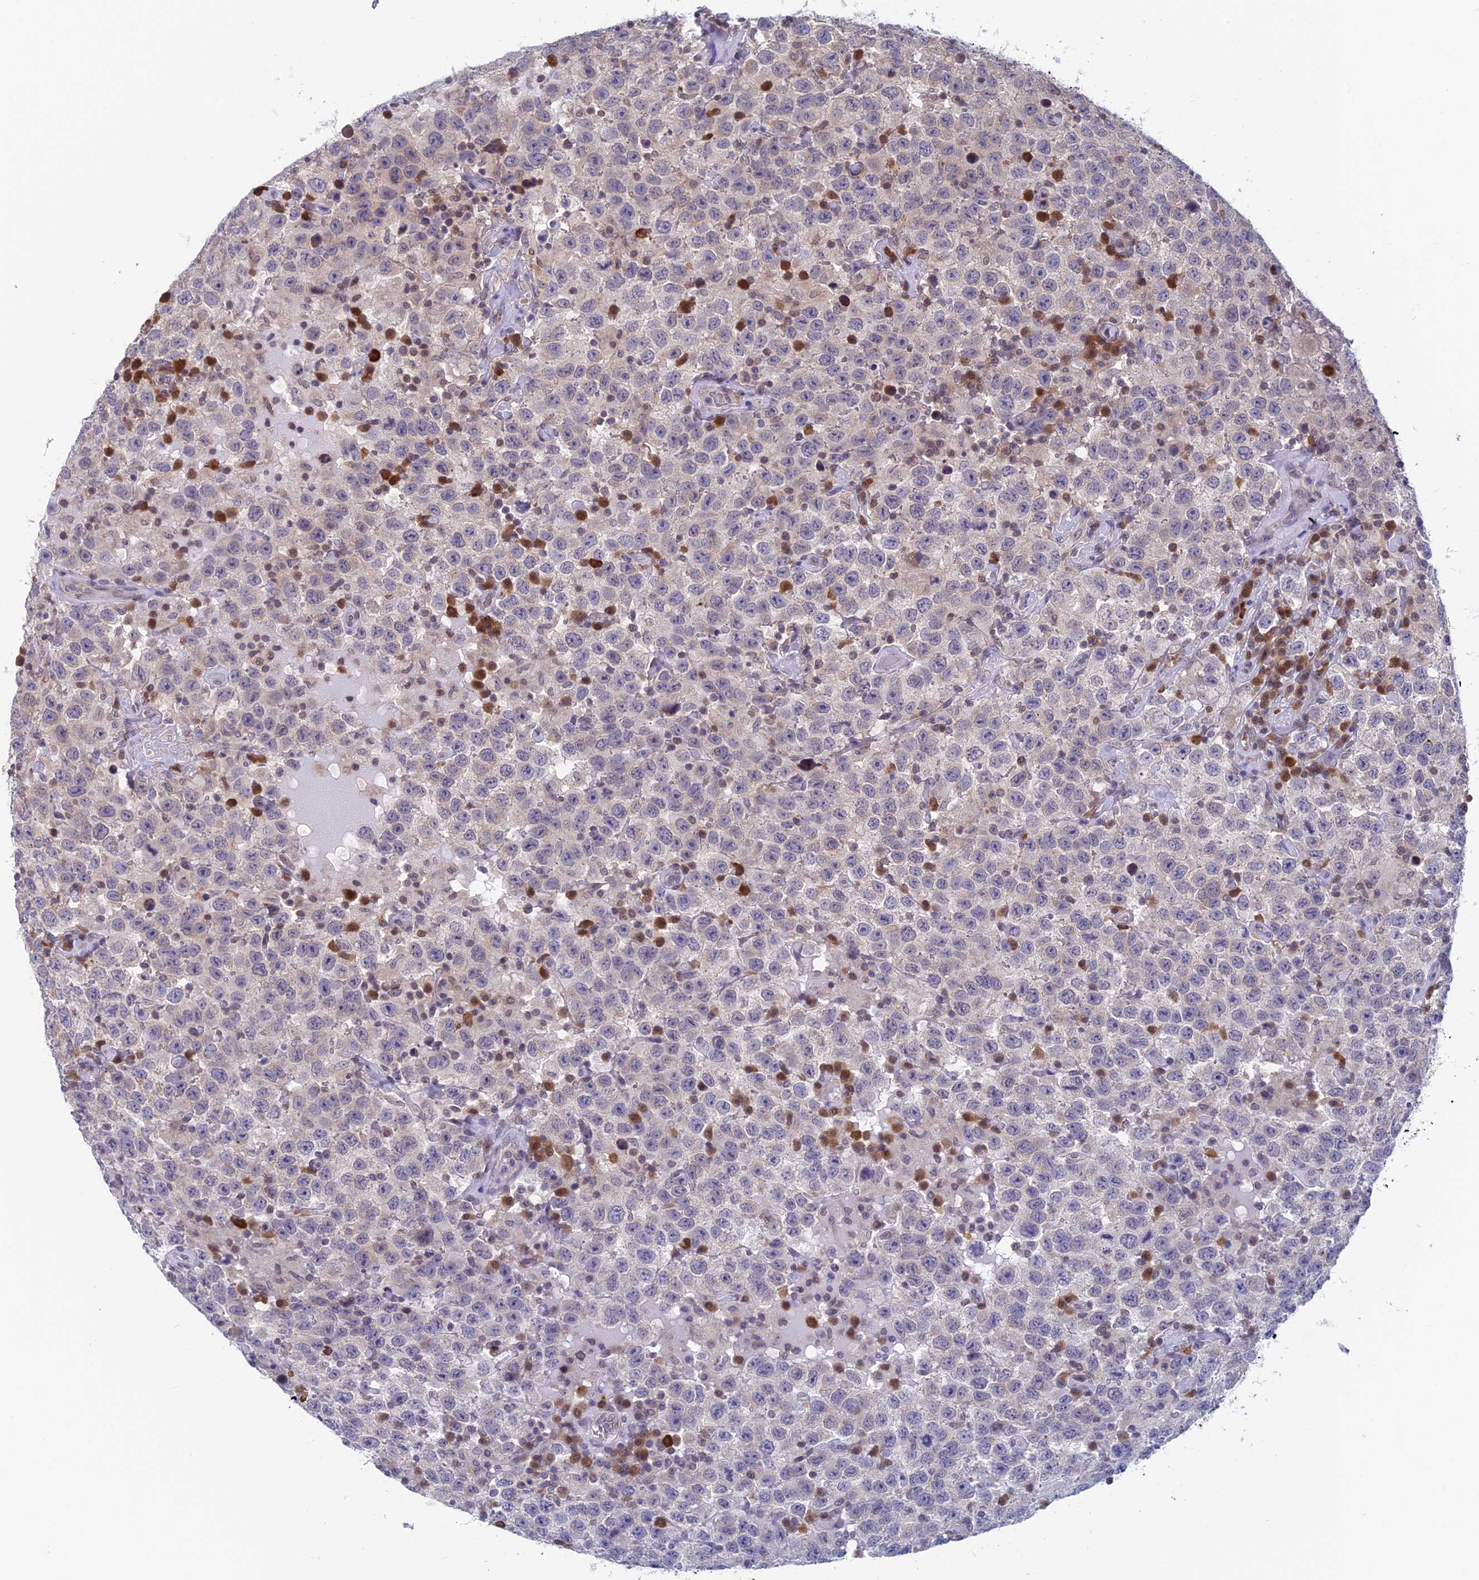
{"staining": {"intensity": "negative", "quantity": "none", "location": "none"}, "tissue": "testis cancer", "cell_type": "Tumor cells", "image_type": "cancer", "snomed": [{"axis": "morphology", "description": "Seminoma, NOS"}, {"axis": "topography", "description": "Testis"}], "caption": "This is an immunohistochemistry photomicrograph of human testis cancer (seminoma). There is no staining in tumor cells.", "gene": "MRI1", "patient": {"sex": "male", "age": 41}}